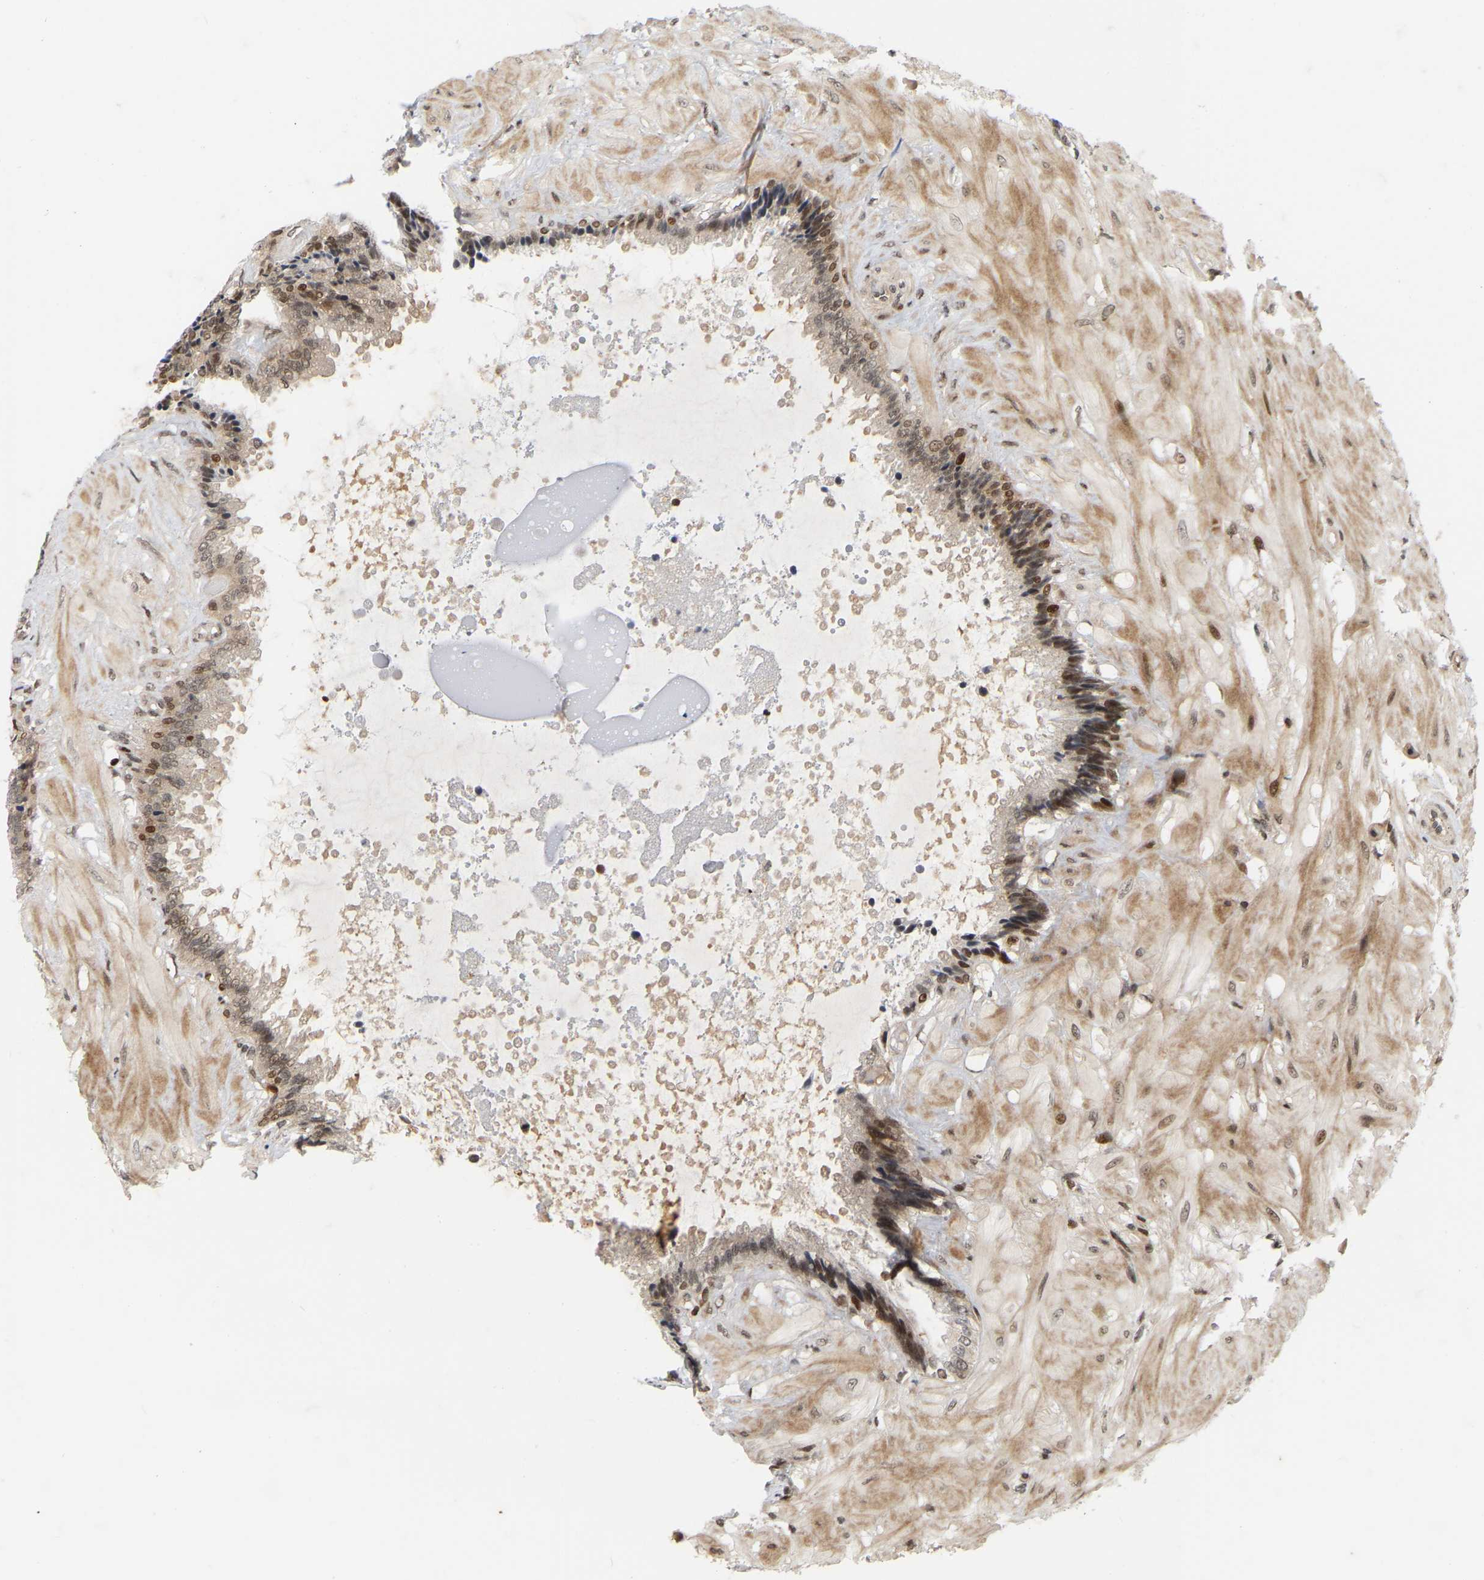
{"staining": {"intensity": "moderate", "quantity": ">75%", "location": "cytoplasmic/membranous,nuclear"}, "tissue": "seminal vesicle", "cell_type": "Glandular cells", "image_type": "normal", "snomed": [{"axis": "morphology", "description": "Normal tissue, NOS"}, {"axis": "topography", "description": "Seminal veicle"}], "caption": "This is a micrograph of IHC staining of unremarkable seminal vesicle, which shows moderate expression in the cytoplasmic/membranous,nuclear of glandular cells.", "gene": "NFE2L2", "patient": {"sex": "male", "age": 46}}